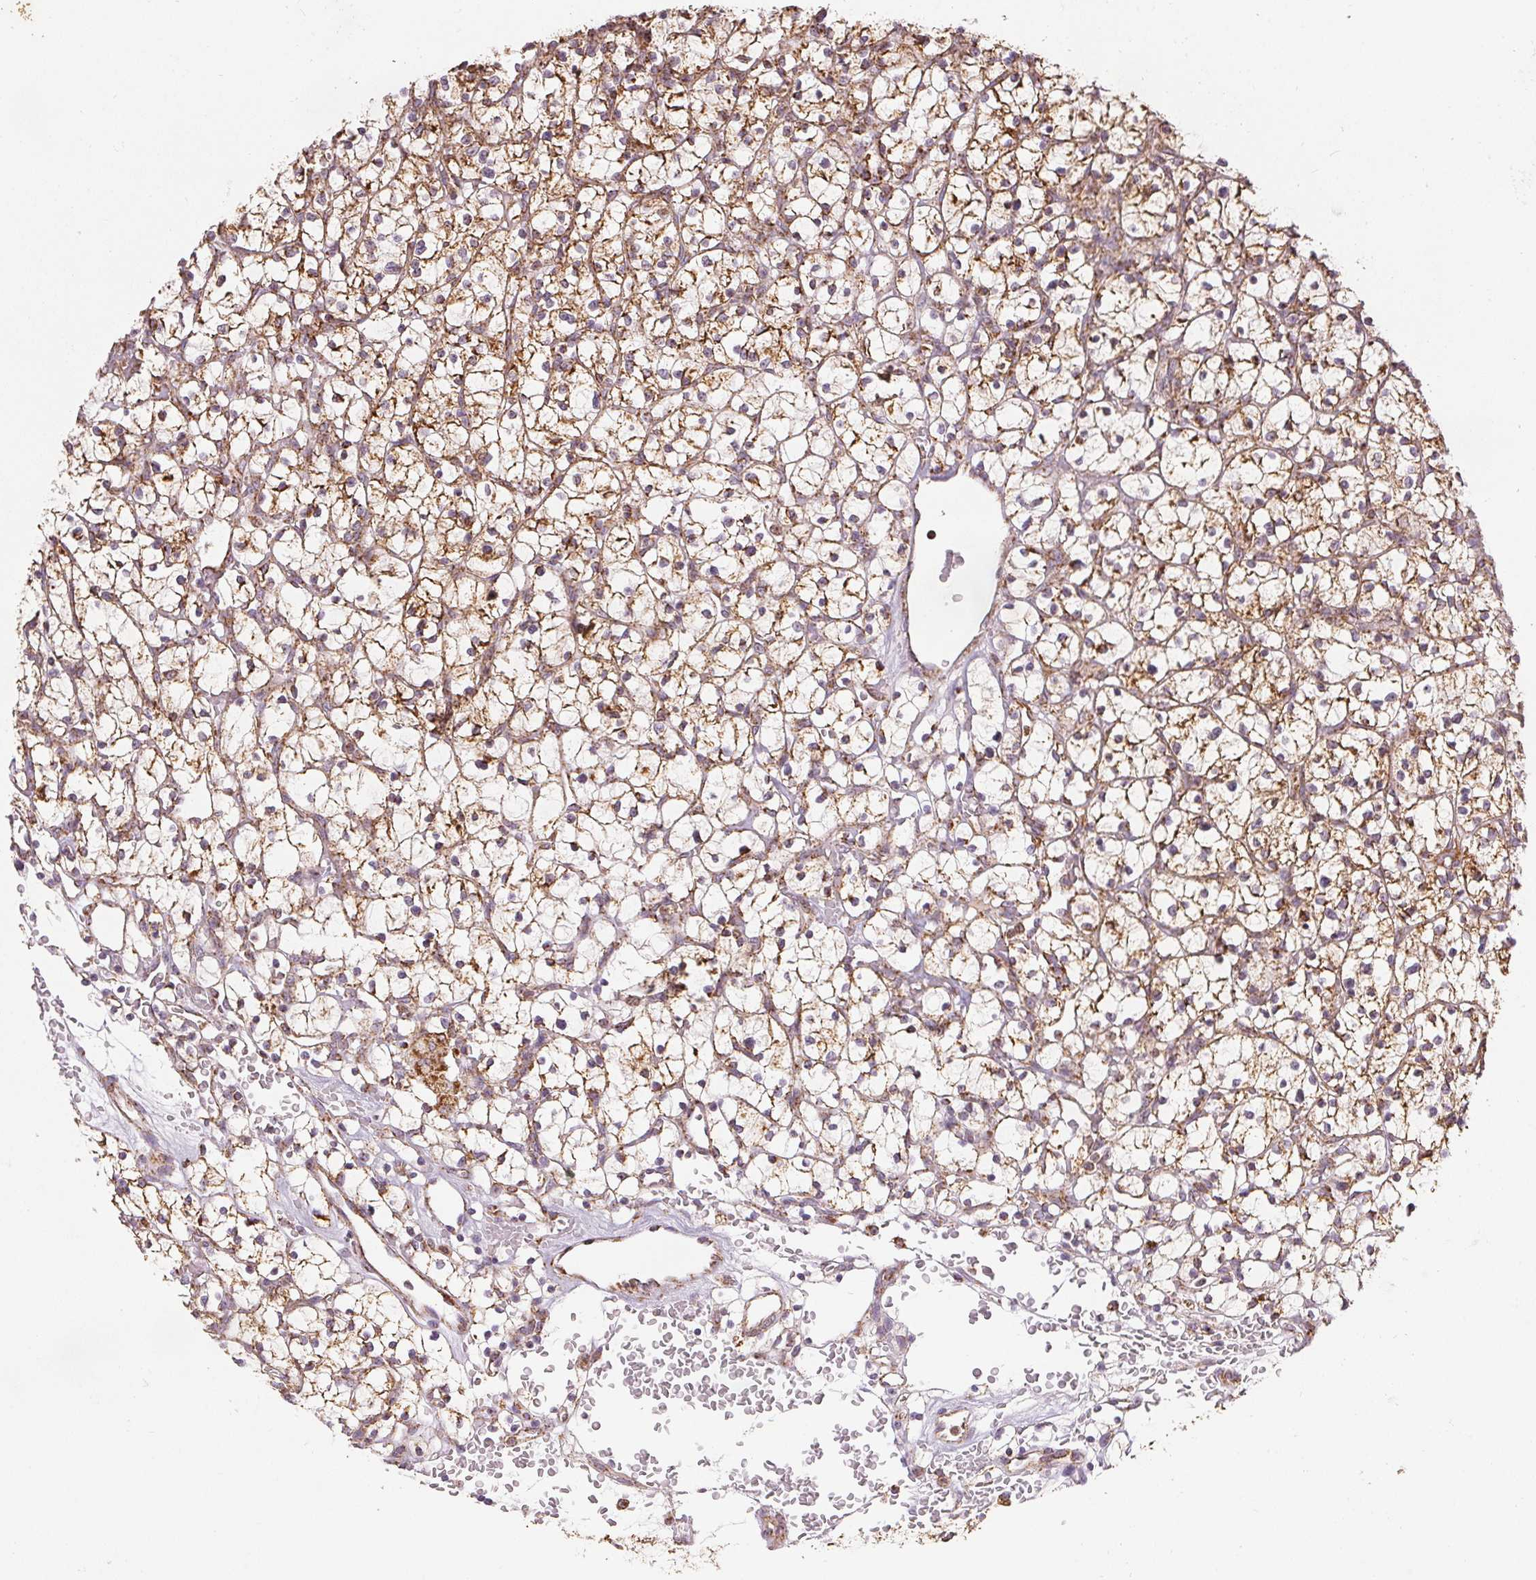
{"staining": {"intensity": "moderate", "quantity": "25%-75%", "location": "cytoplasmic/membranous"}, "tissue": "renal cancer", "cell_type": "Tumor cells", "image_type": "cancer", "snomed": [{"axis": "morphology", "description": "Adenocarcinoma, NOS"}, {"axis": "topography", "description": "Kidney"}], "caption": "Human renal cancer (adenocarcinoma) stained for a protein (brown) reveals moderate cytoplasmic/membranous positive expression in about 25%-75% of tumor cells.", "gene": "SDHB", "patient": {"sex": "female", "age": 64}}